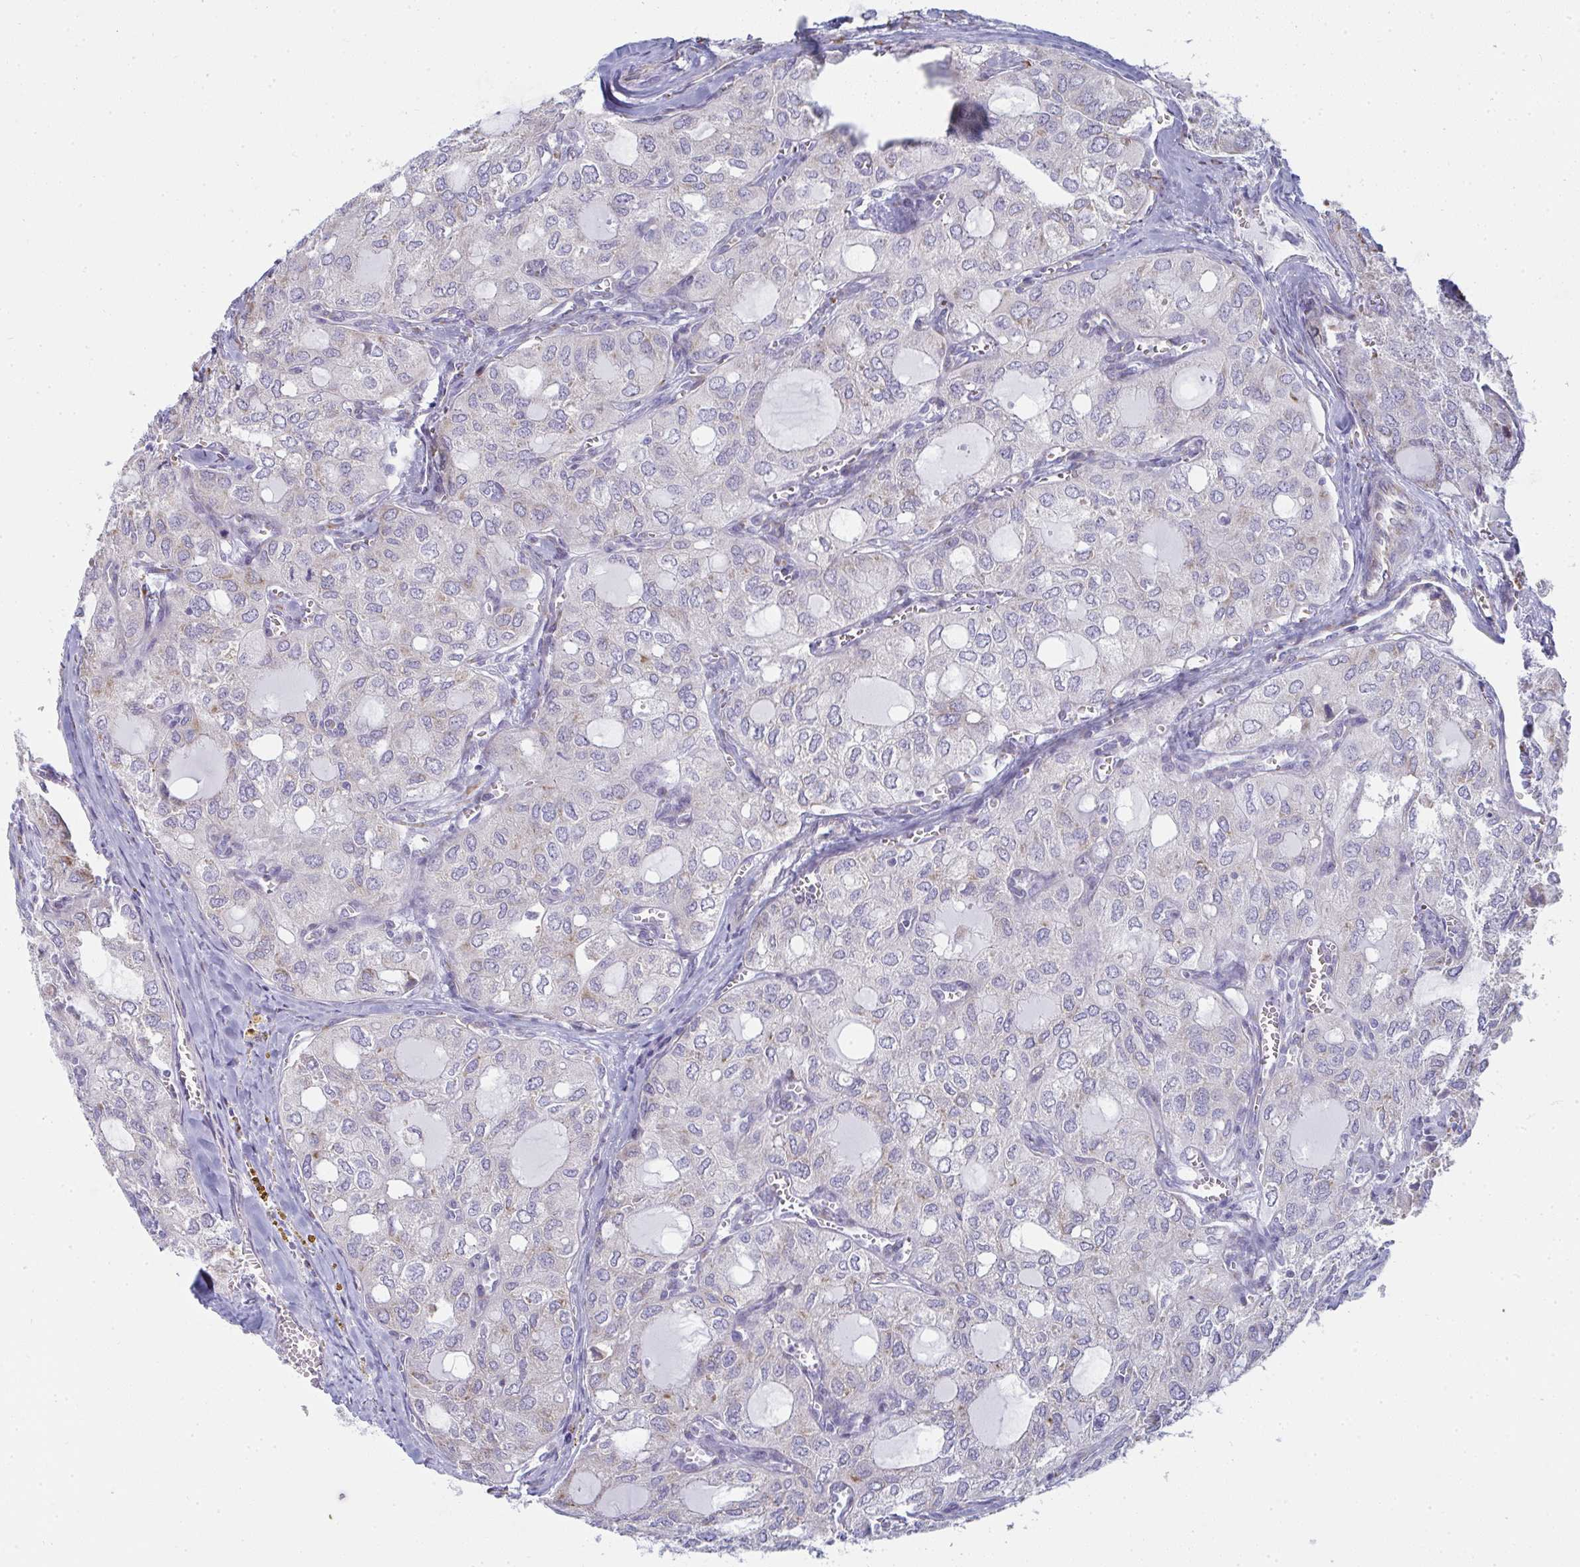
{"staining": {"intensity": "negative", "quantity": "none", "location": "none"}, "tissue": "thyroid cancer", "cell_type": "Tumor cells", "image_type": "cancer", "snomed": [{"axis": "morphology", "description": "Follicular adenoma carcinoma, NOS"}, {"axis": "topography", "description": "Thyroid gland"}], "caption": "Tumor cells show no significant protein positivity in thyroid follicular adenoma carcinoma.", "gene": "SHROOM1", "patient": {"sex": "male", "age": 75}}